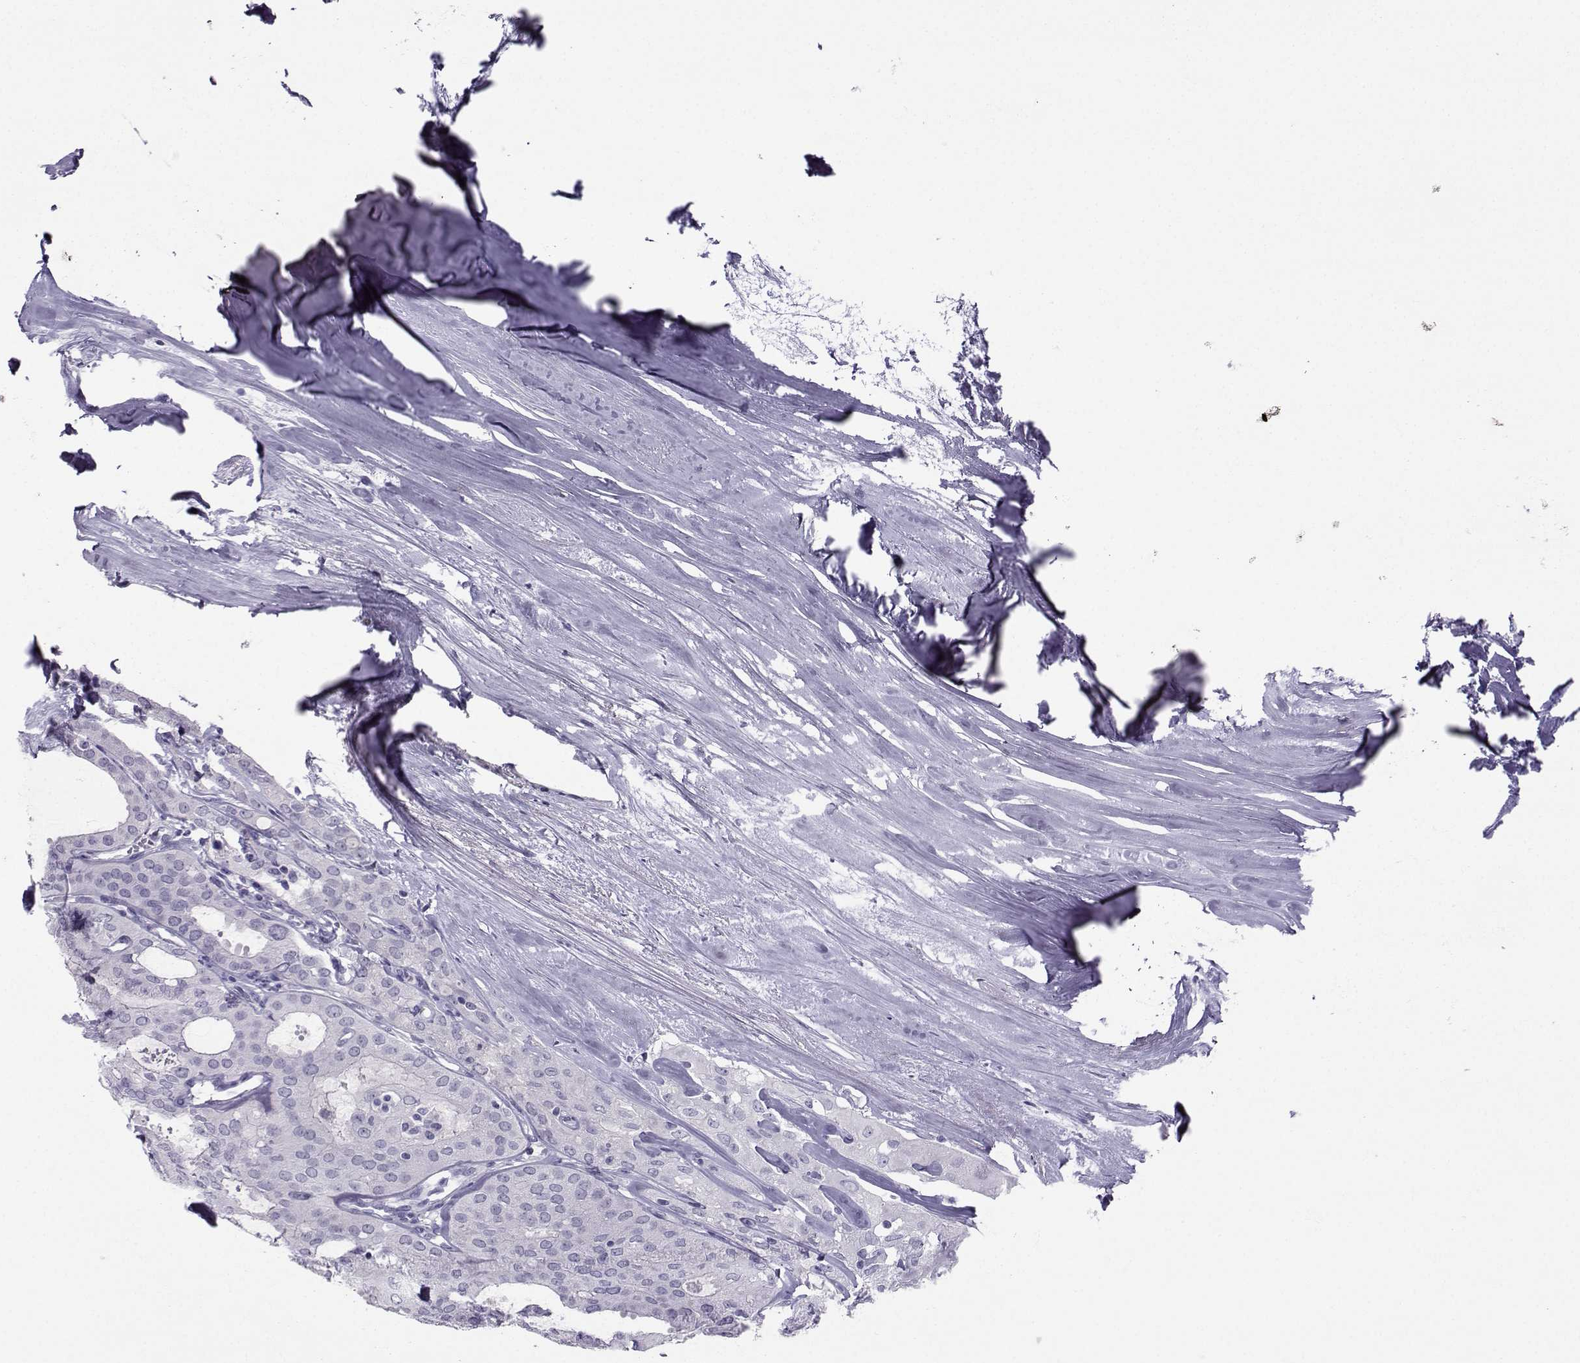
{"staining": {"intensity": "negative", "quantity": "none", "location": "none"}, "tissue": "thyroid cancer", "cell_type": "Tumor cells", "image_type": "cancer", "snomed": [{"axis": "morphology", "description": "Follicular adenoma carcinoma, NOS"}, {"axis": "topography", "description": "Thyroid gland"}], "caption": "IHC image of neoplastic tissue: human thyroid follicular adenoma carcinoma stained with DAB (3,3'-diaminobenzidine) shows no significant protein staining in tumor cells. The staining was performed using DAB to visualize the protein expression in brown, while the nuclei were stained in blue with hematoxylin (Magnification: 20x).", "gene": "ARMC2", "patient": {"sex": "male", "age": 75}}